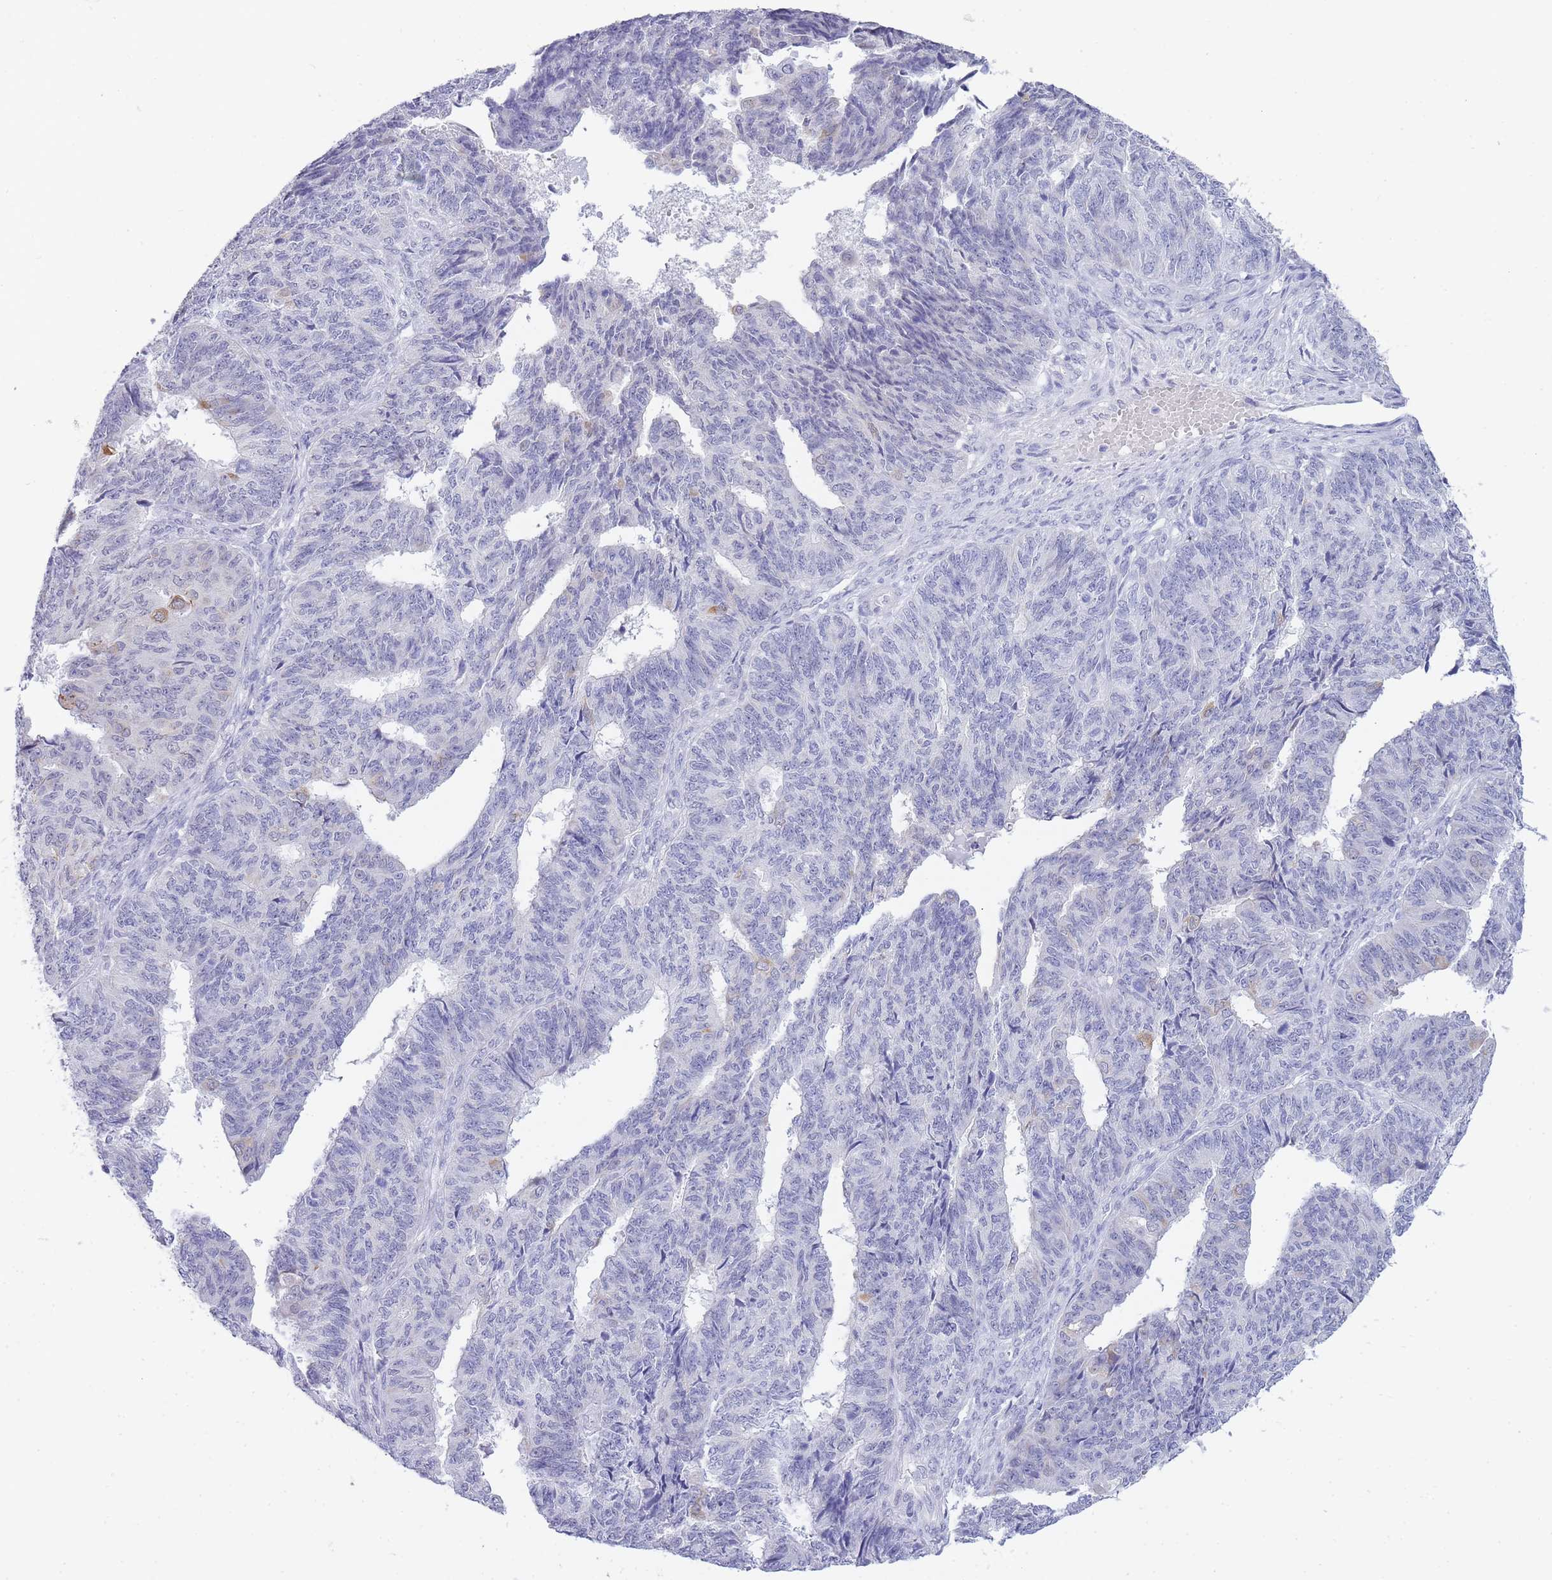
{"staining": {"intensity": "negative", "quantity": "none", "location": "none"}, "tissue": "endometrial cancer", "cell_type": "Tumor cells", "image_type": "cancer", "snomed": [{"axis": "morphology", "description": "Adenocarcinoma, NOS"}, {"axis": "topography", "description": "Endometrium"}], "caption": "This is a histopathology image of IHC staining of adenocarcinoma (endometrial), which shows no positivity in tumor cells.", "gene": "FRAT2", "patient": {"sex": "female", "age": 32}}